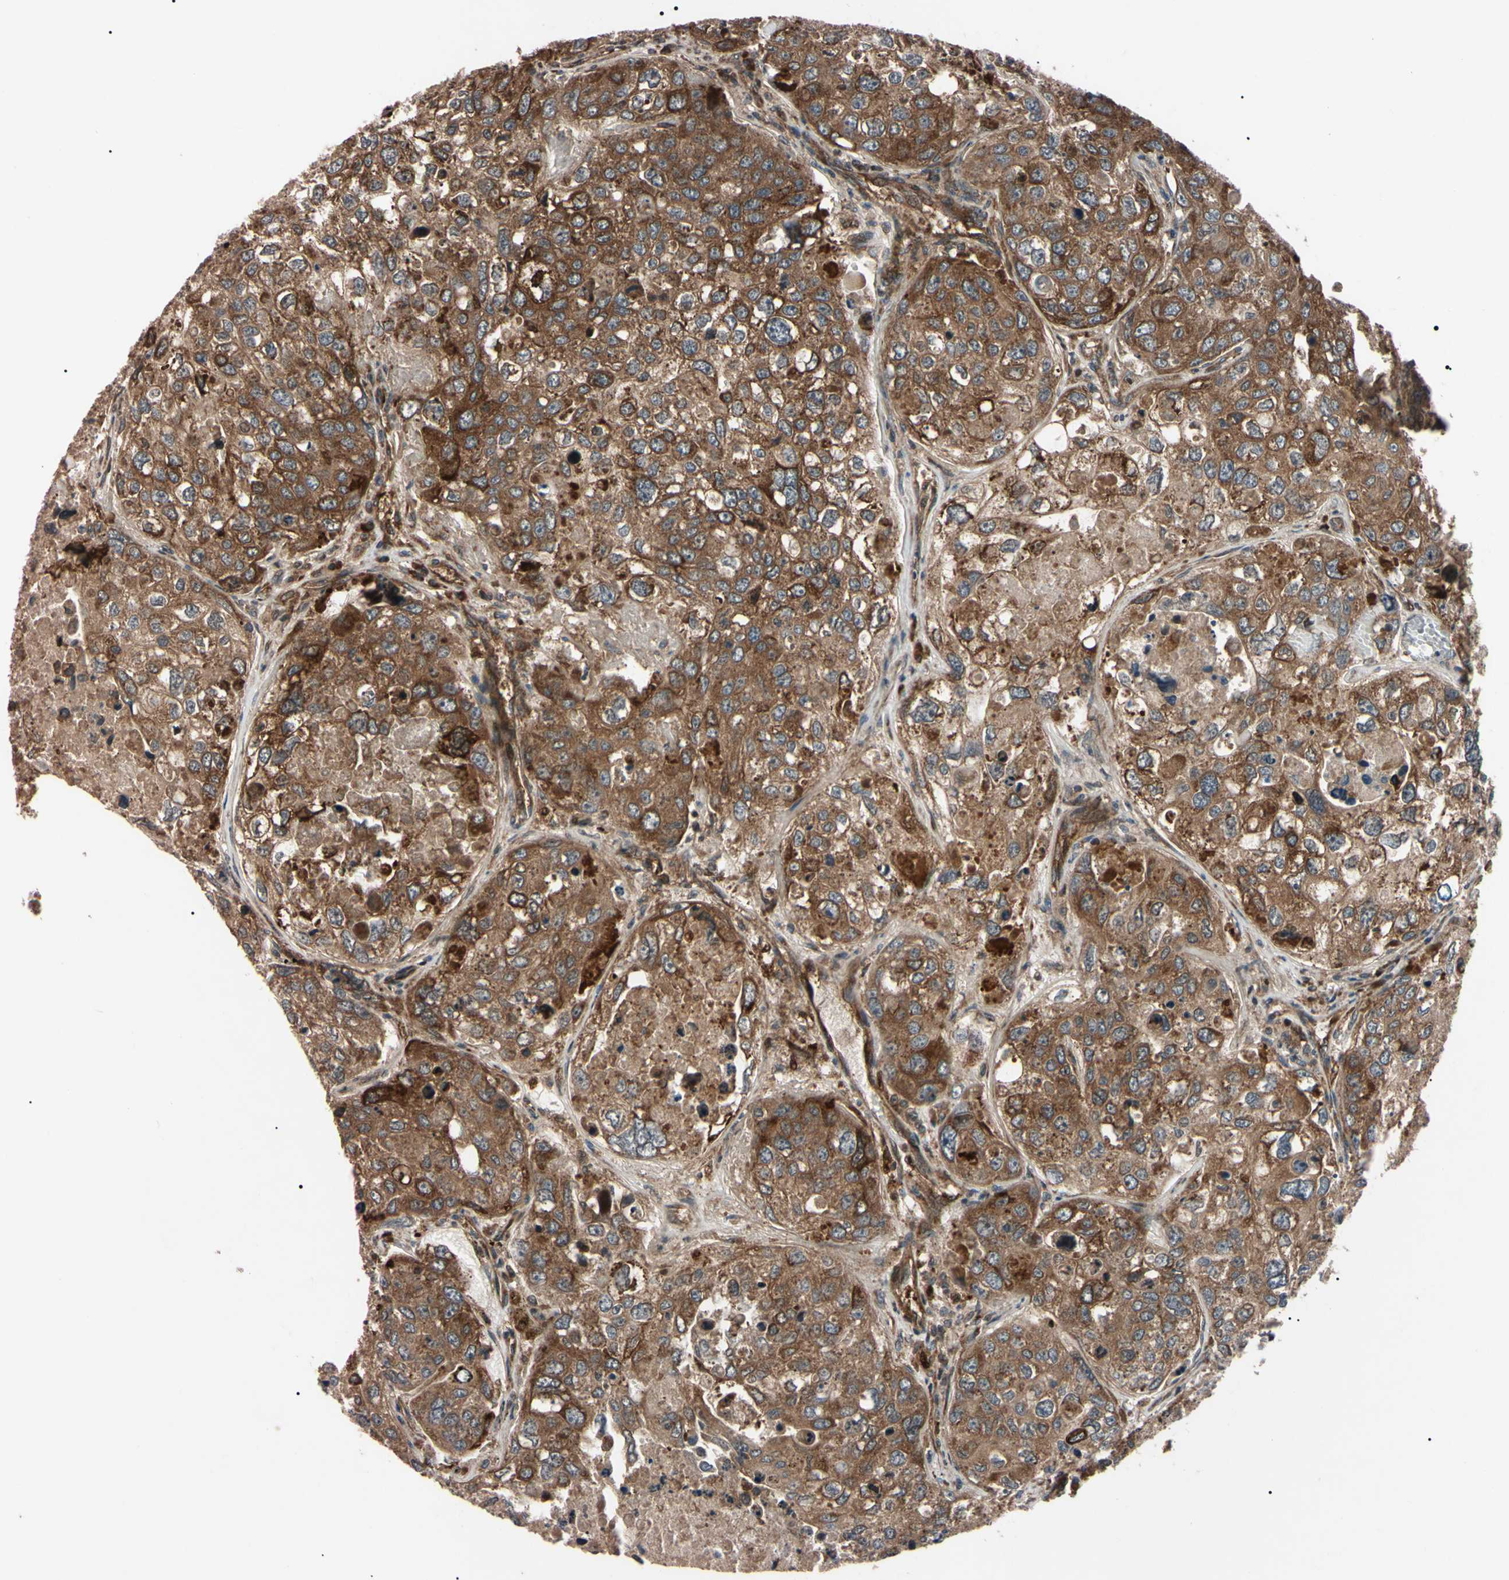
{"staining": {"intensity": "strong", "quantity": ">75%", "location": "cytoplasmic/membranous"}, "tissue": "urothelial cancer", "cell_type": "Tumor cells", "image_type": "cancer", "snomed": [{"axis": "morphology", "description": "Urothelial carcinoma, High grade"}, {"axis": "topography", "description": "Lymph node"}, {"axis": "topography", "description": "Urinary bladder"}], "caption": "Urothelial cancer stained with DAB (3,3'-diaminobenzidine) IHC displays high levels of strong cytoplasmic/membranous expression in about >75% of tumor cells.", "gene": "GUCY1B1", "patient": {"sex": "male", "age": 51}}